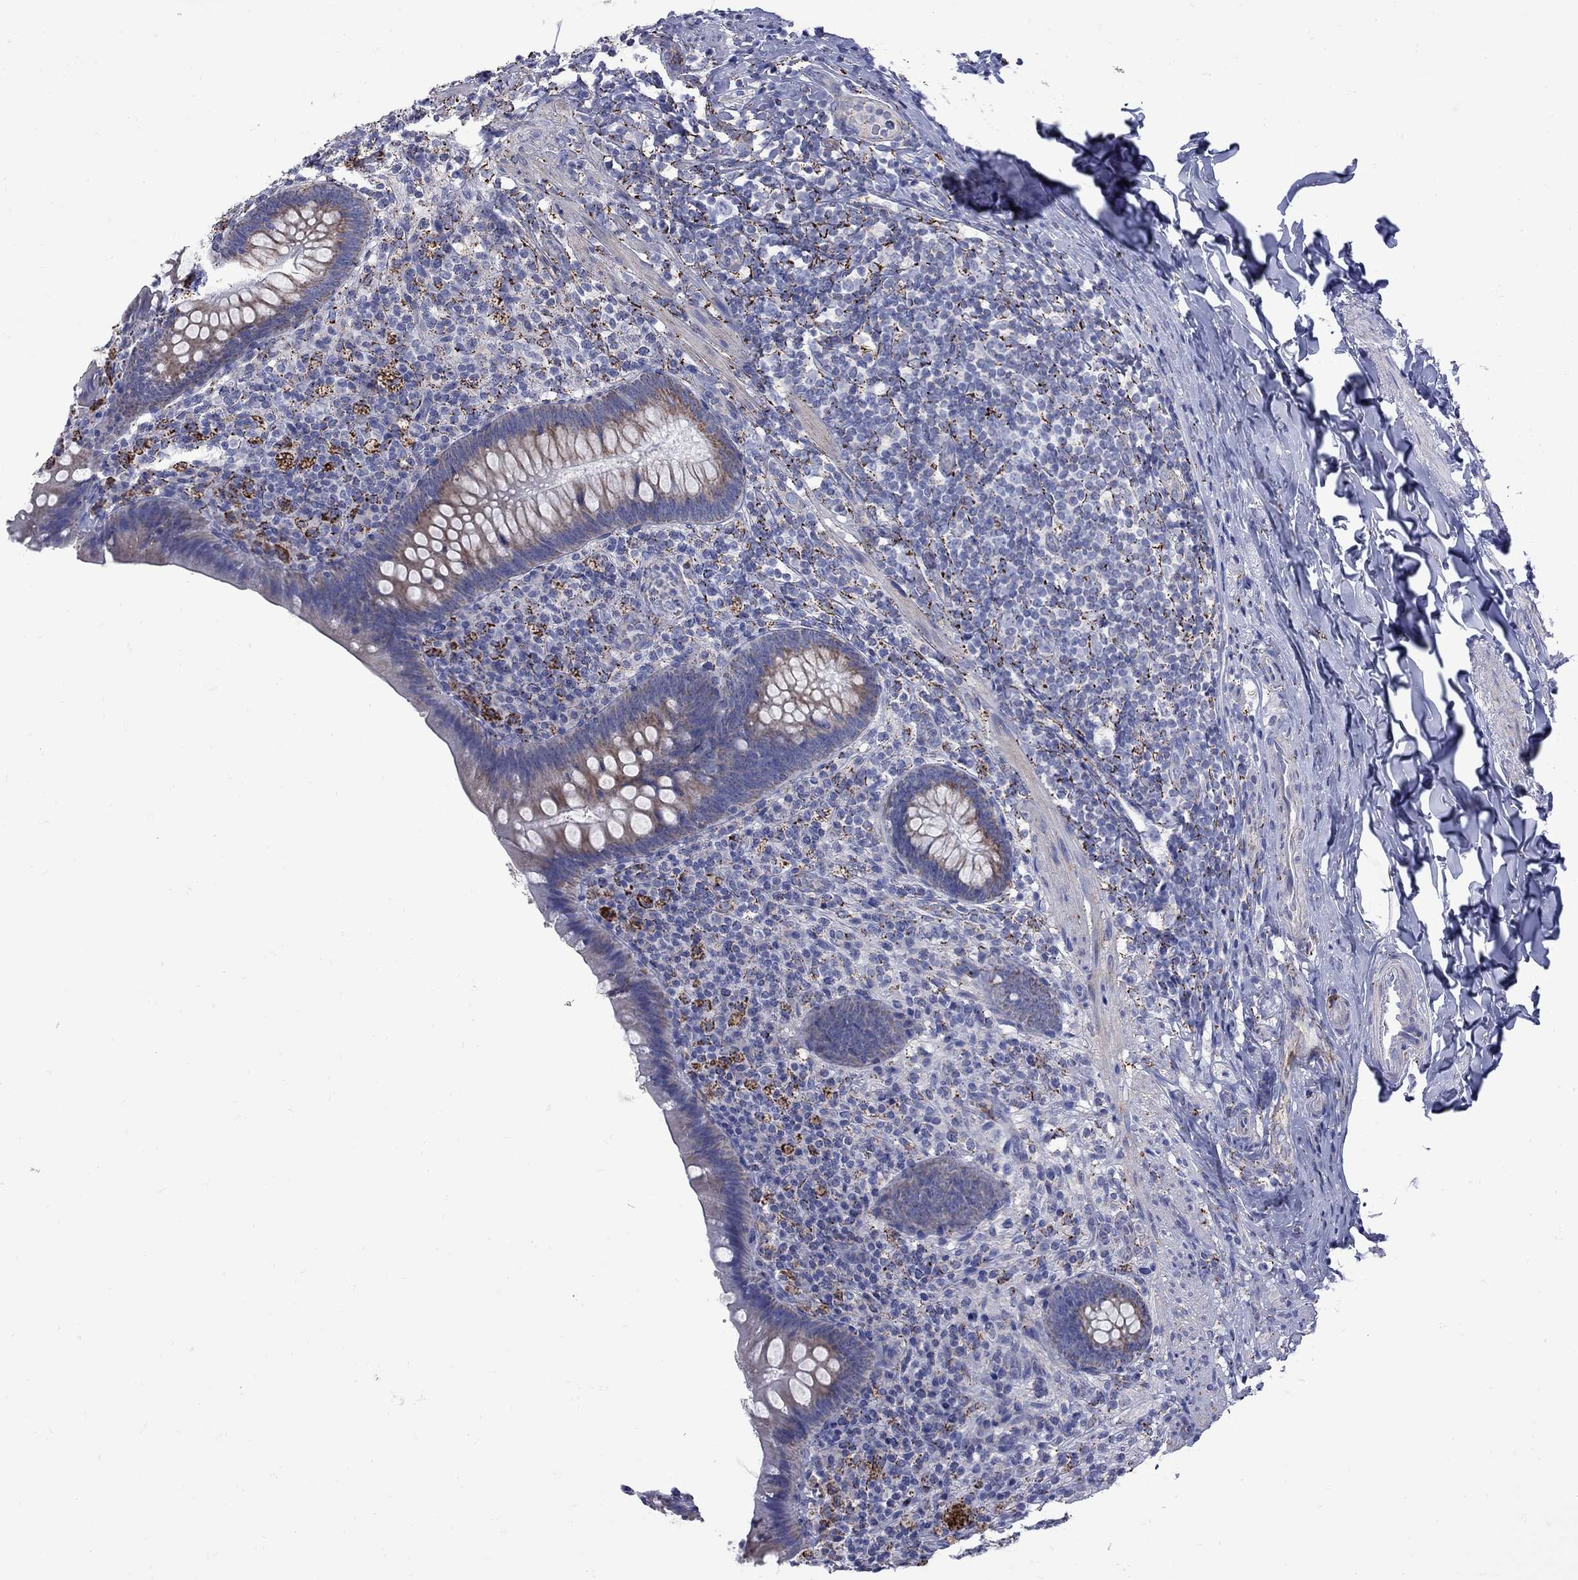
{"staining": {"intensity": "moderate", "quantity": "<25%", "location": "cytoplasmic/membranous"}, "tissue": "appendix", "cell_type": "Glandular cells", "image_type": "normal", "snomed": [{"axis": "morphology", "description": "Normal tissue, NOS"}, {"axis": "topography", "description": "Appendix"}], "caption": "Immunohistochemistry (IHC) (DAB) staining of benign human appendix displays moderate cytoplasmic/membranous protein expression in approximately <25% of glandular cells. The staining was performed using DAB (3,3'-diaminobenzidine), with brown indicating positive protein expression. Nuclei are stained blue with hematoxylin.", "gene": "SESTD1", "patient": {"sex": "male", "age": 47}}